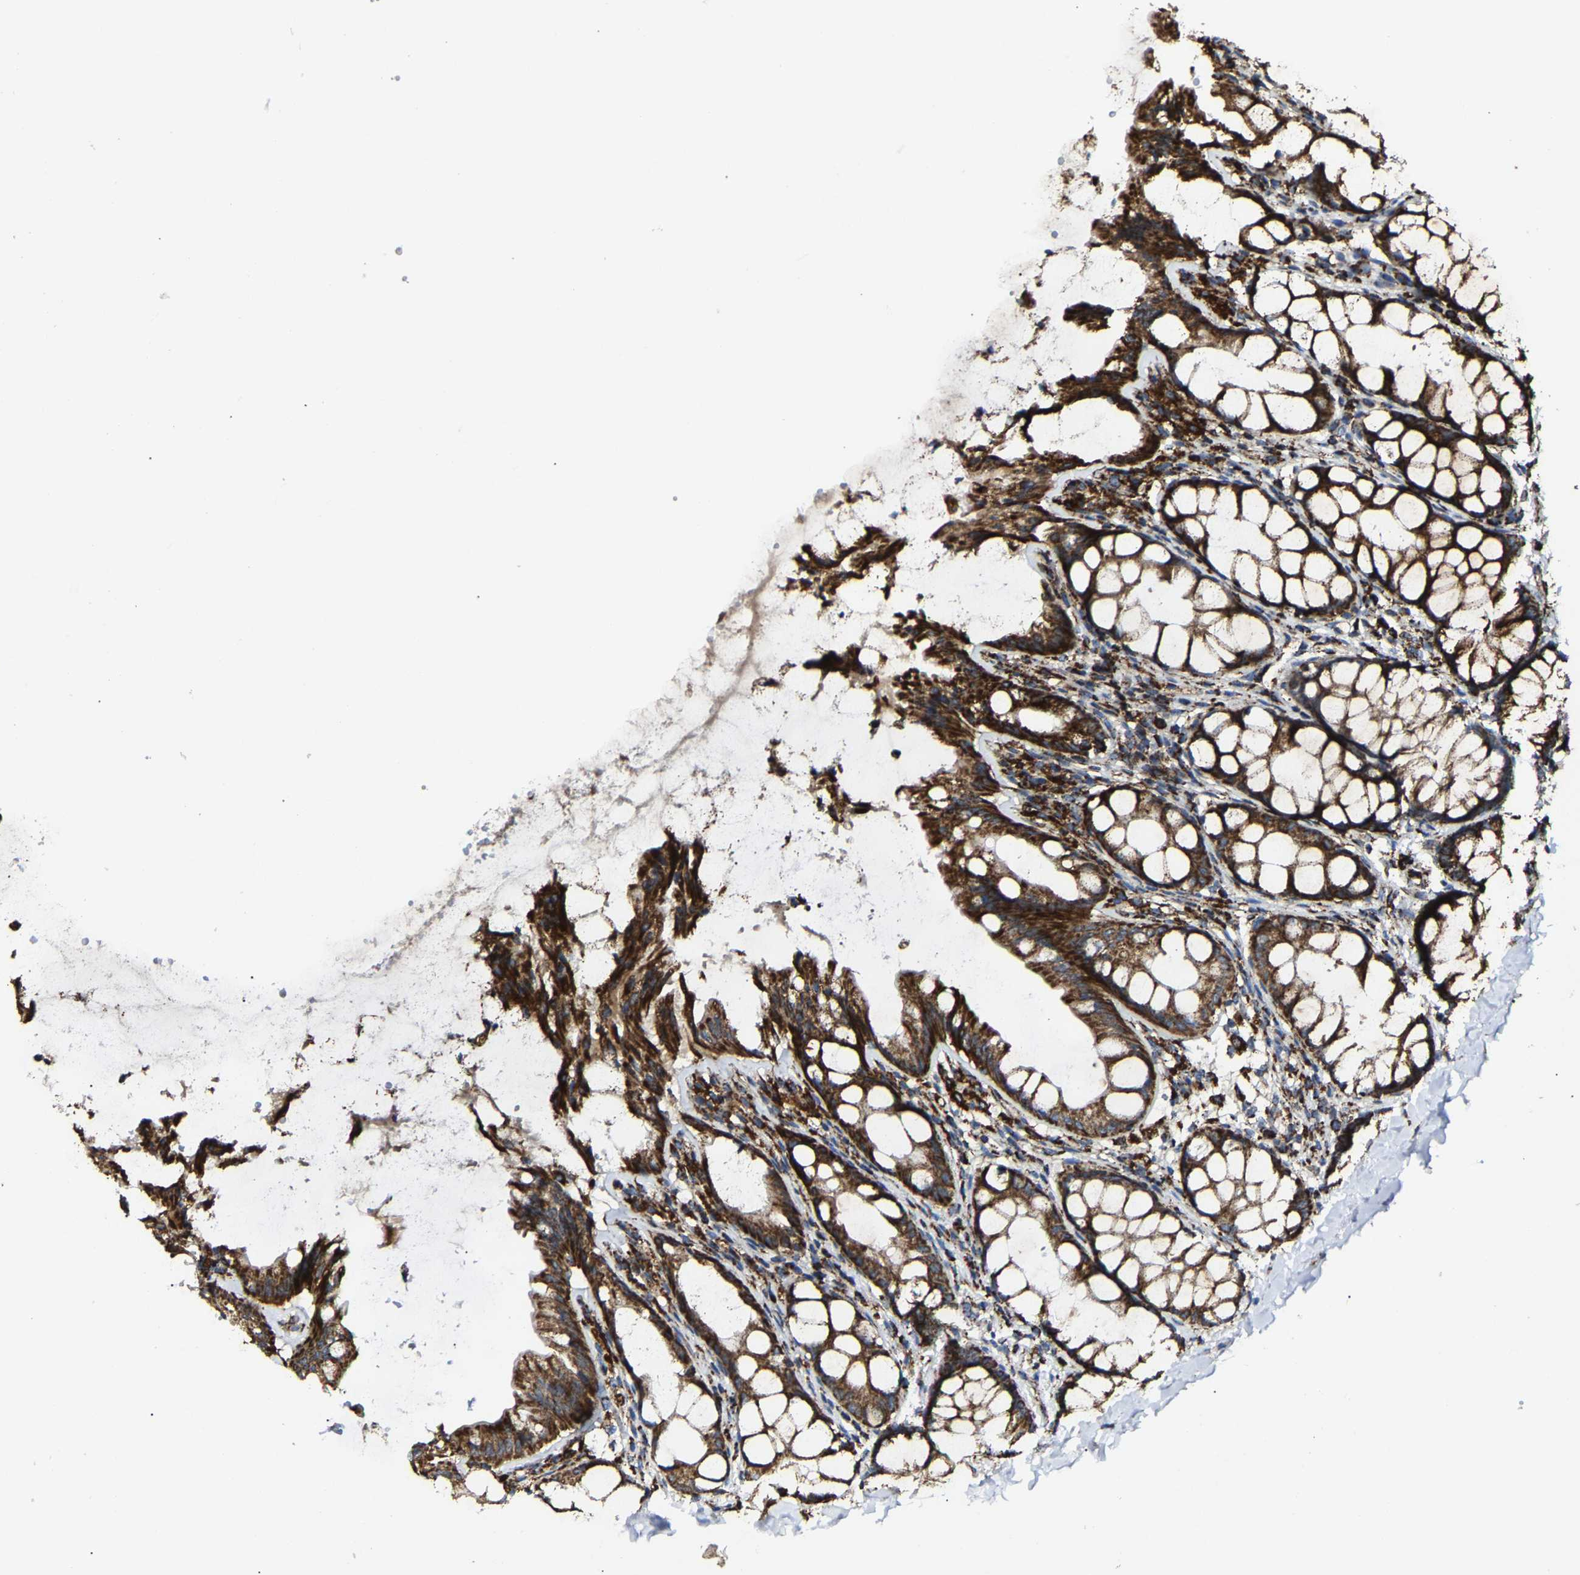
{"staining": {"intensity": "strong", "quantity": ">75%", "location": "cytoplasmic/membranous"}, "tissue": "colon", "cell_type": "Endothelial cells", "image_type": "normal", "snomed": [{"axis": "morphology", "description": "Normal tissue, NOS"}, {"axis": "topography", "description": "Colon"}], "caption": "DAB (3,3'-diaminobenzidine) immunohistochemical staining of benign human colon reveals strong cytoplasmic/membranous protein staining in approximately >75% of endothelial cells. (brown staining indicates protein expression, while blue staining denotes nuclei).", "gene": "NDUFV3", "patient": {"sex": "male", "age": 47}}